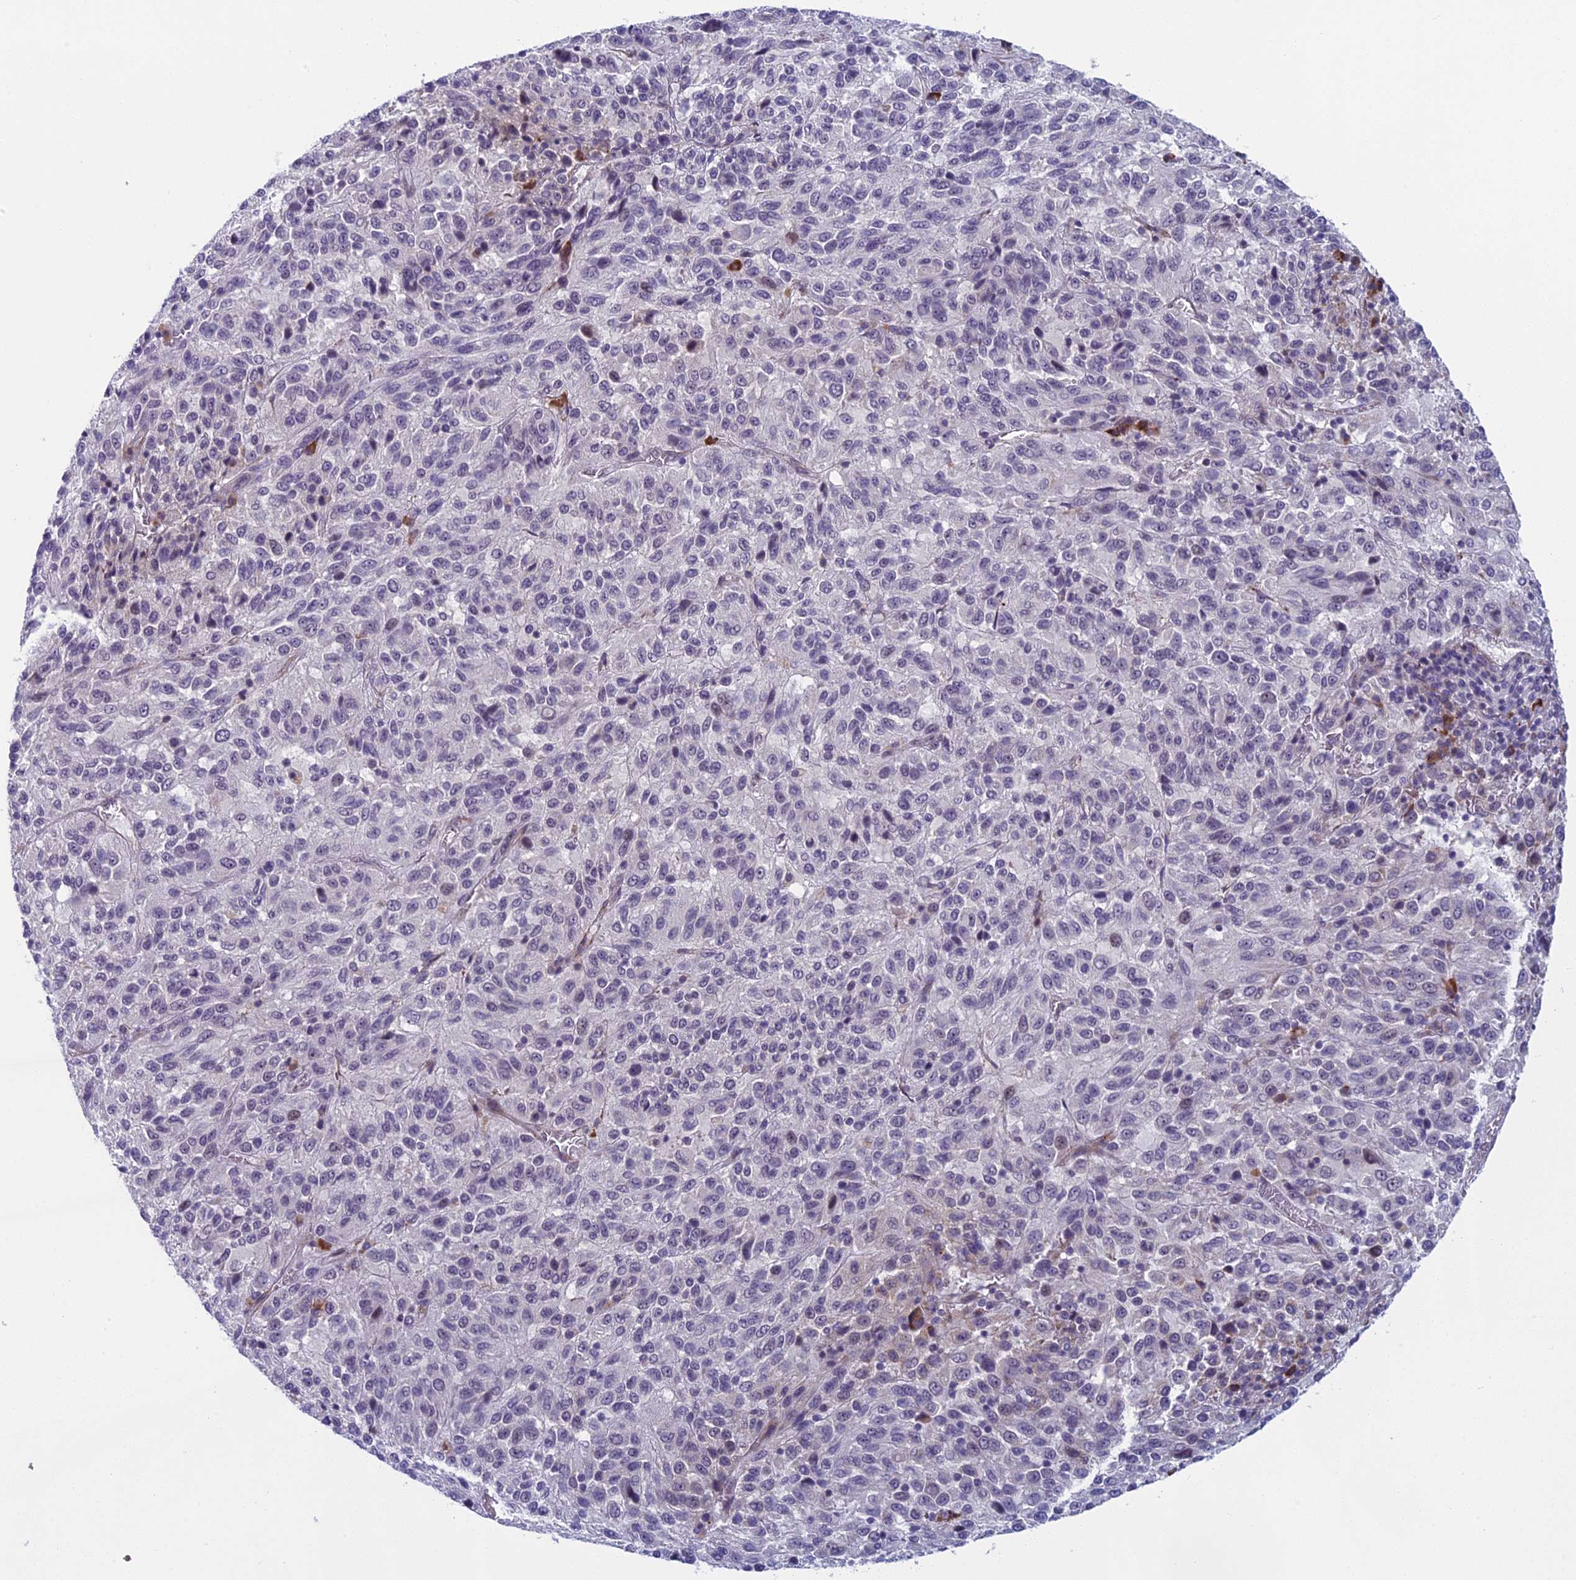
{"staining": {"intensity": "negative", "quantity": "none", "location": "none"}, "tissue": "melanoma", "cell_type": "Tumor cells", "image_type": "cancer", "snomed": [{"axis": "morphology", "description": "Malignant melanoma, Metastatic site"}, {"axis": "topography", "description": "Lung"}], "caption": "Micrograph shows no protein expression in tumor cells of melanoma tissue.", "gene": "CNEP1R1", "patient": {"sex": "male", "age": 64}}